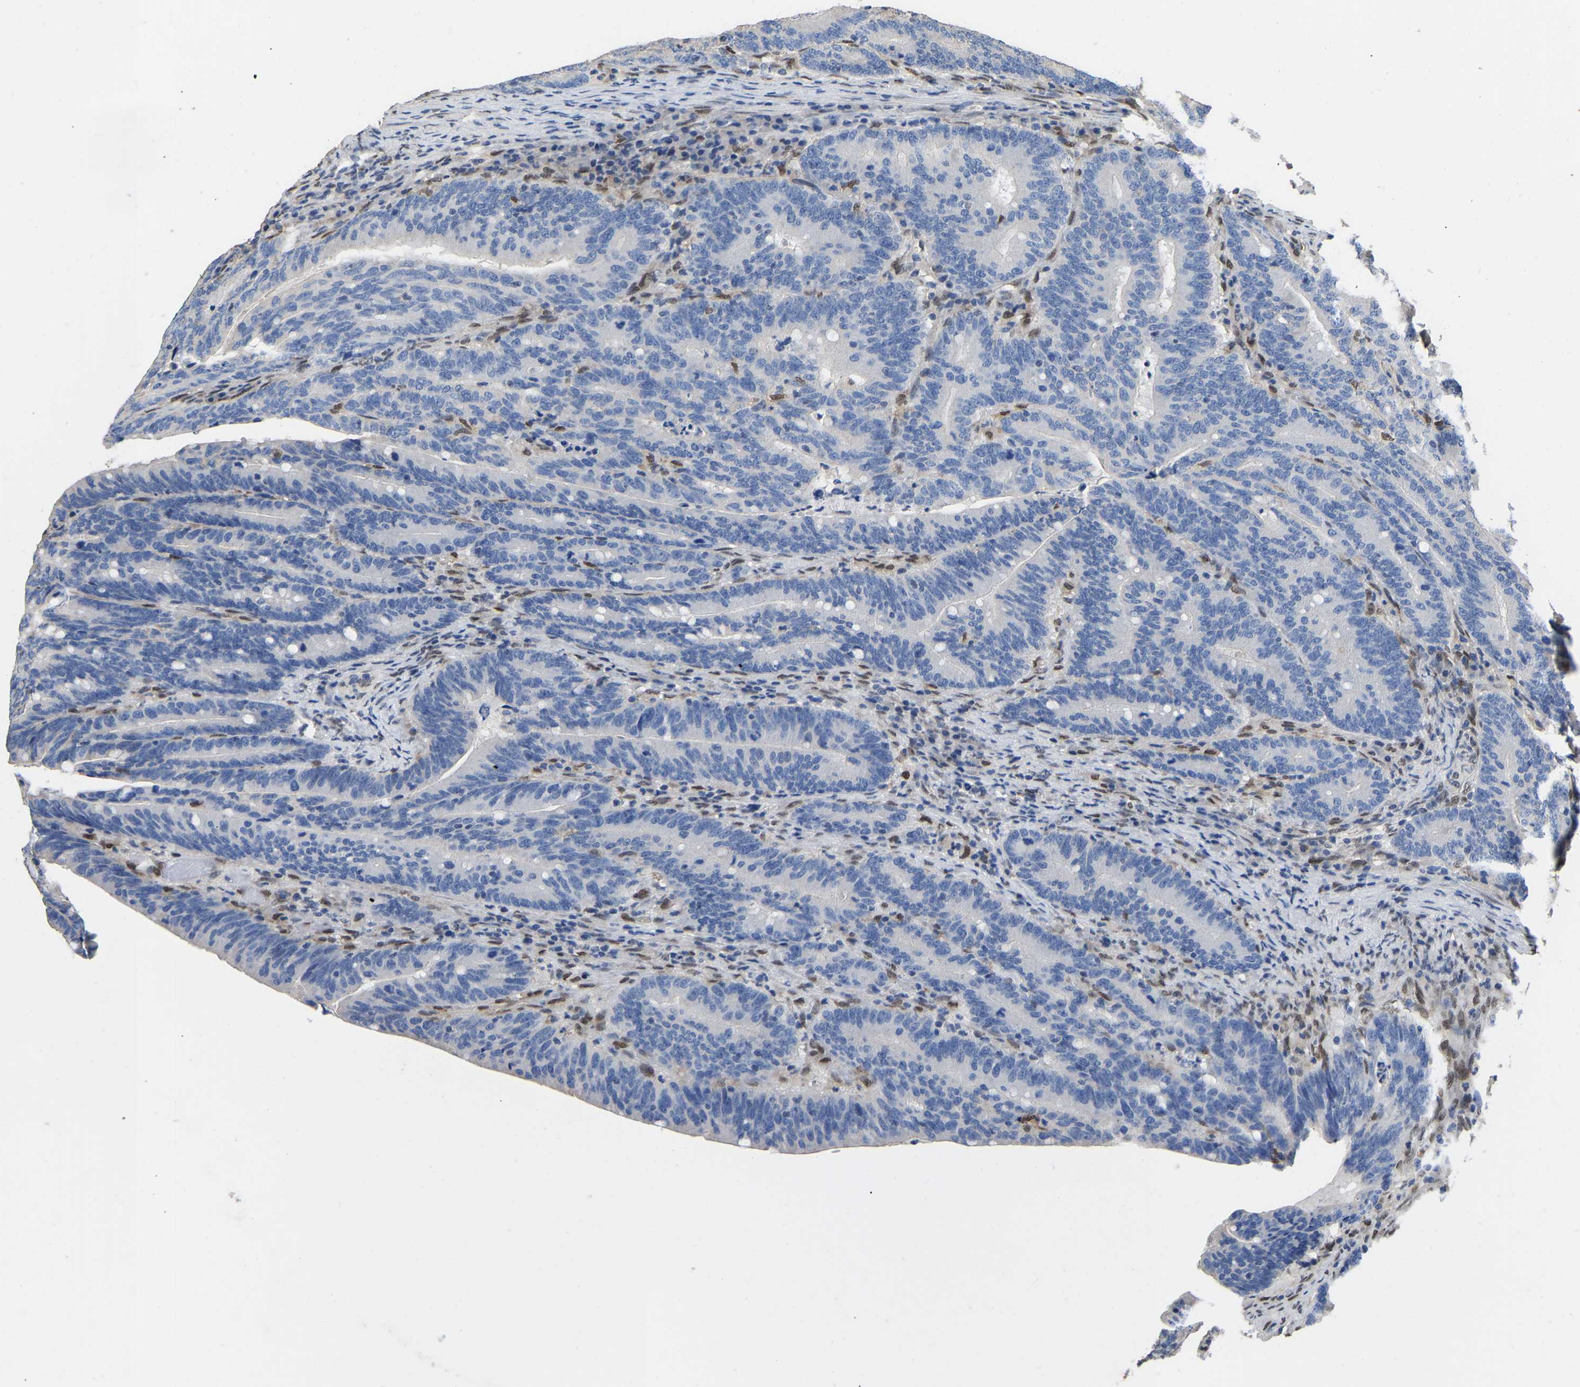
{"staining": {"intensity": "negative", "quantity": "none", "location": "none"}, "tissue": "colorectal cancer", "cell_type": "Tumor cells", "image_type": "cancer", "snomed": [{"axis": "morphology", "description": "Adenocarcinoma, NOS"}, {"axis": "topography", "description": "Colon"}], "caption": "High power microscopy histopathology image of an immunohistochemistry histopathology image of colorectal cancer, revealing no significant expression in tumor cells.", "gene": "QKI", "patient": {"sex": "female", "age": 66}}